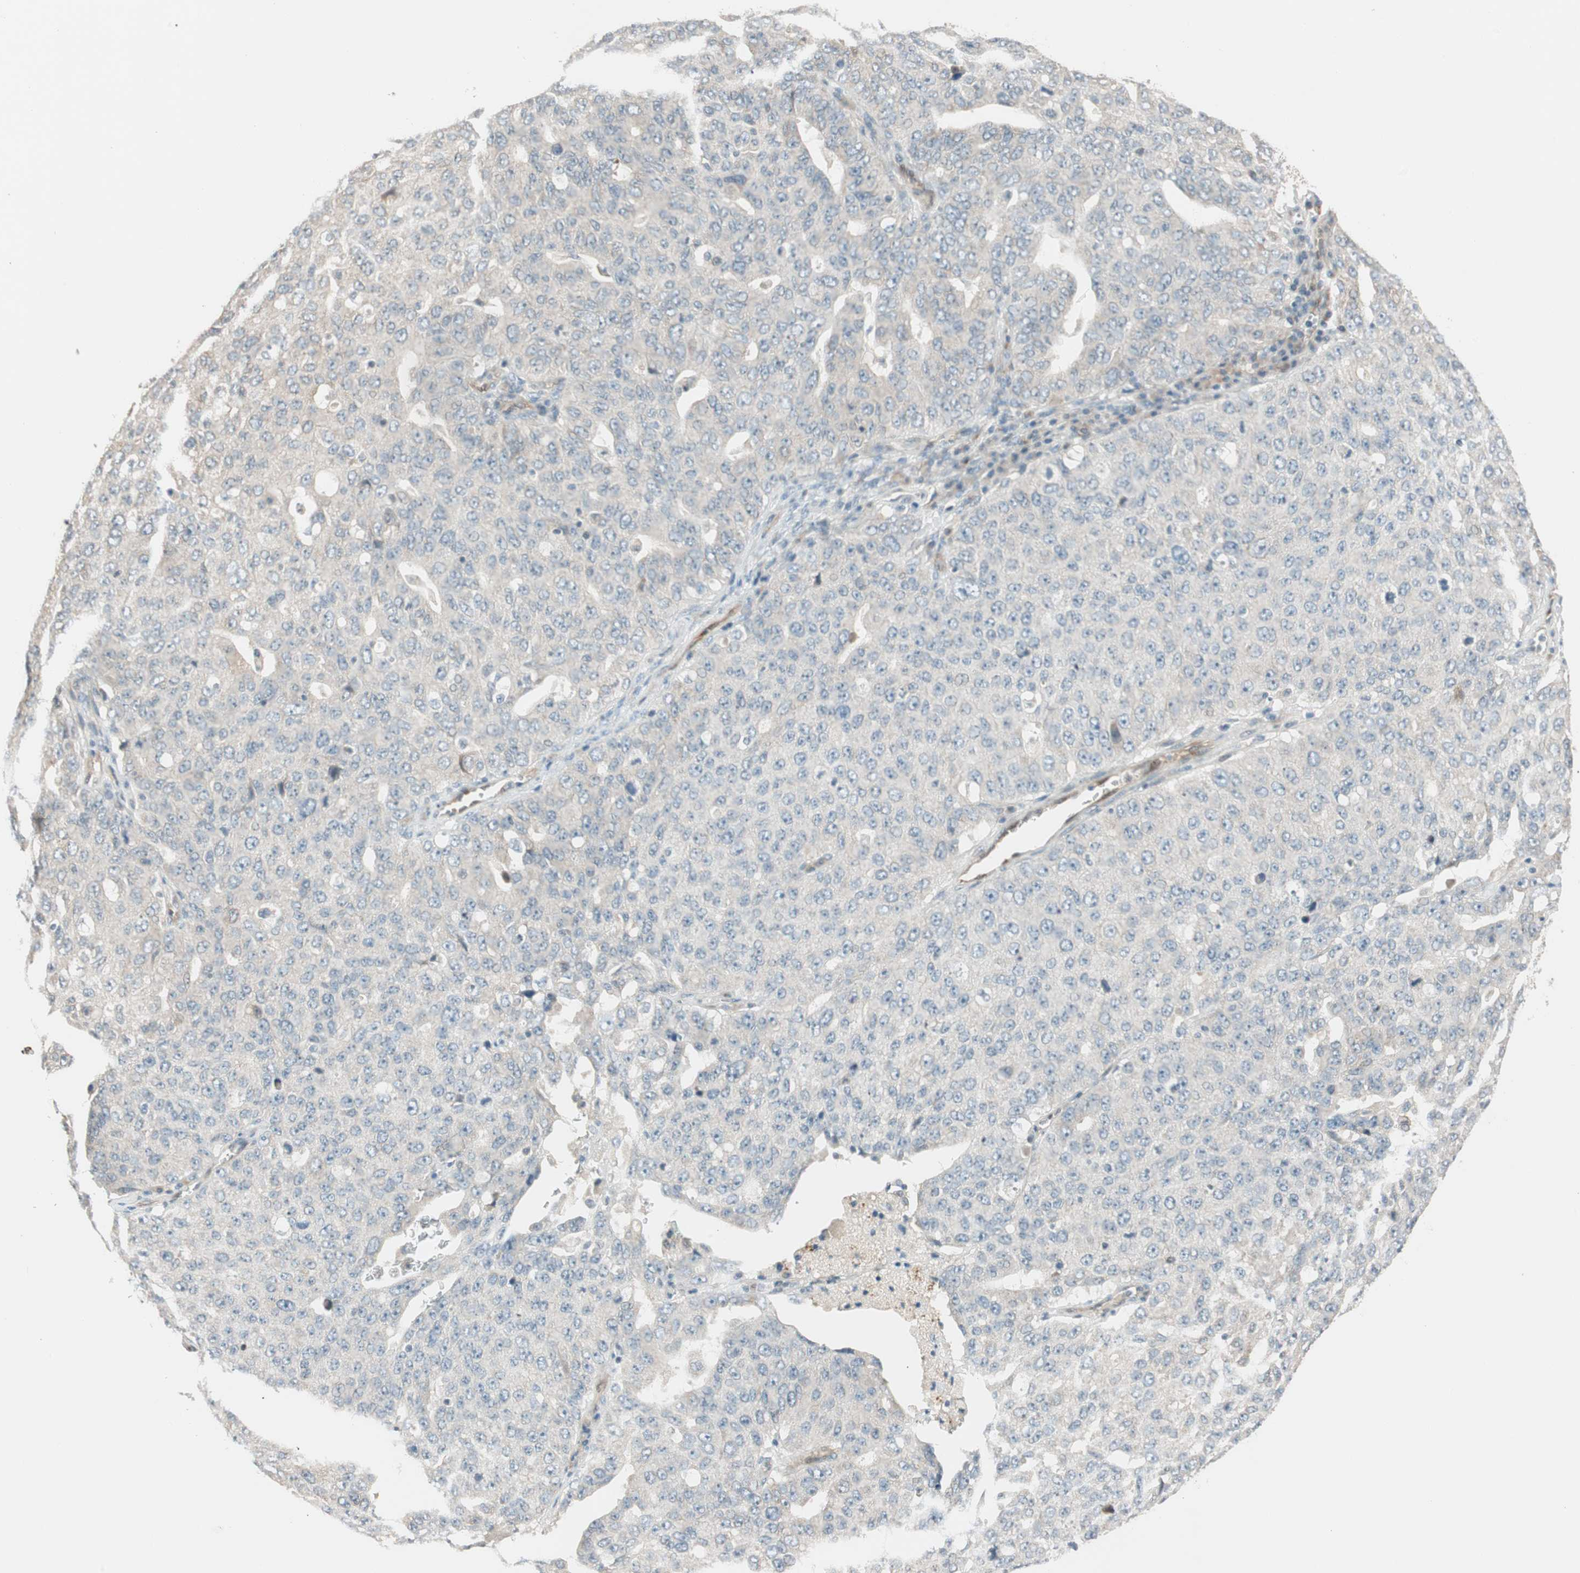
{"staining": {"intensity": "negative", "quantity": "none", "location": "none"}, "tissue": "ovarian cancer", "cell_type": "Tumor cells", "image_type": "cancer", "snomed": [{"axis": "morphology", "description": "Carcinoma, endometroid"}, {"axis": "topography", "description": "Ovary"}], "caption": "This is an immunohistochemistry image of human ovarian endometroid carcinoma. There is no expression in tumor cells.", "gene": "CGRRF1", "patient": {"sex": "female", "age": 62}}